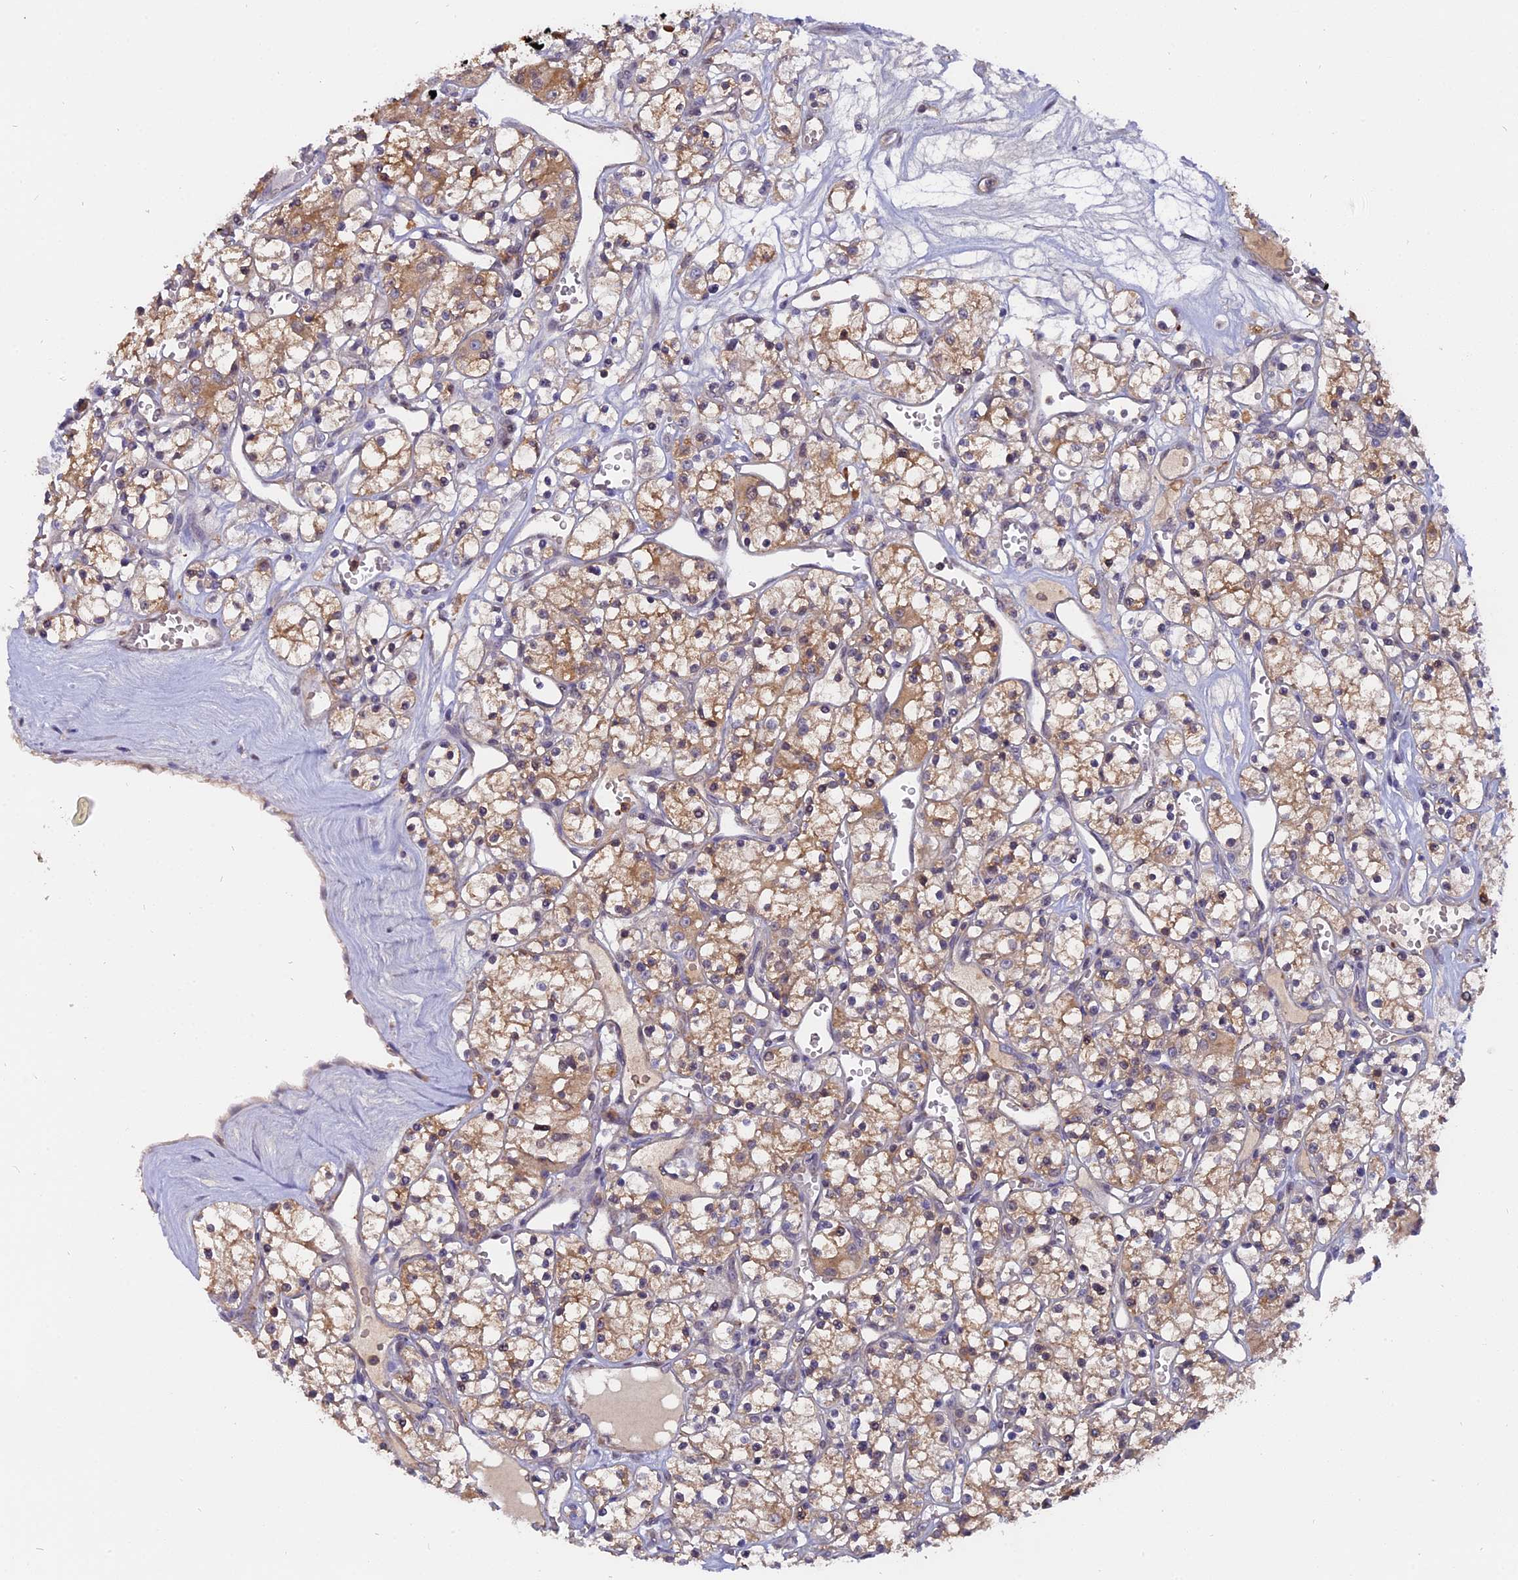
{"staining": {"intensity": "moderate", "quantity": "<25%", "location": "cytoplasmic/membranous"}, "tissue": "renal cancer", "cell_type": "Tumor cells", "image_type": "cancer", "snomed": [{"axis": "morphology", "description": "Adenocarcinoma, NOS"}, {"axis": "topography", "description": "Kidney"}], "caption": "A brown stain labels moderate cytoplasmic/membranous positivity of a protein in human renal cancer tumor cells.", "gene": "FAM118B", "patient": {"sex": "female", "age": 59}}